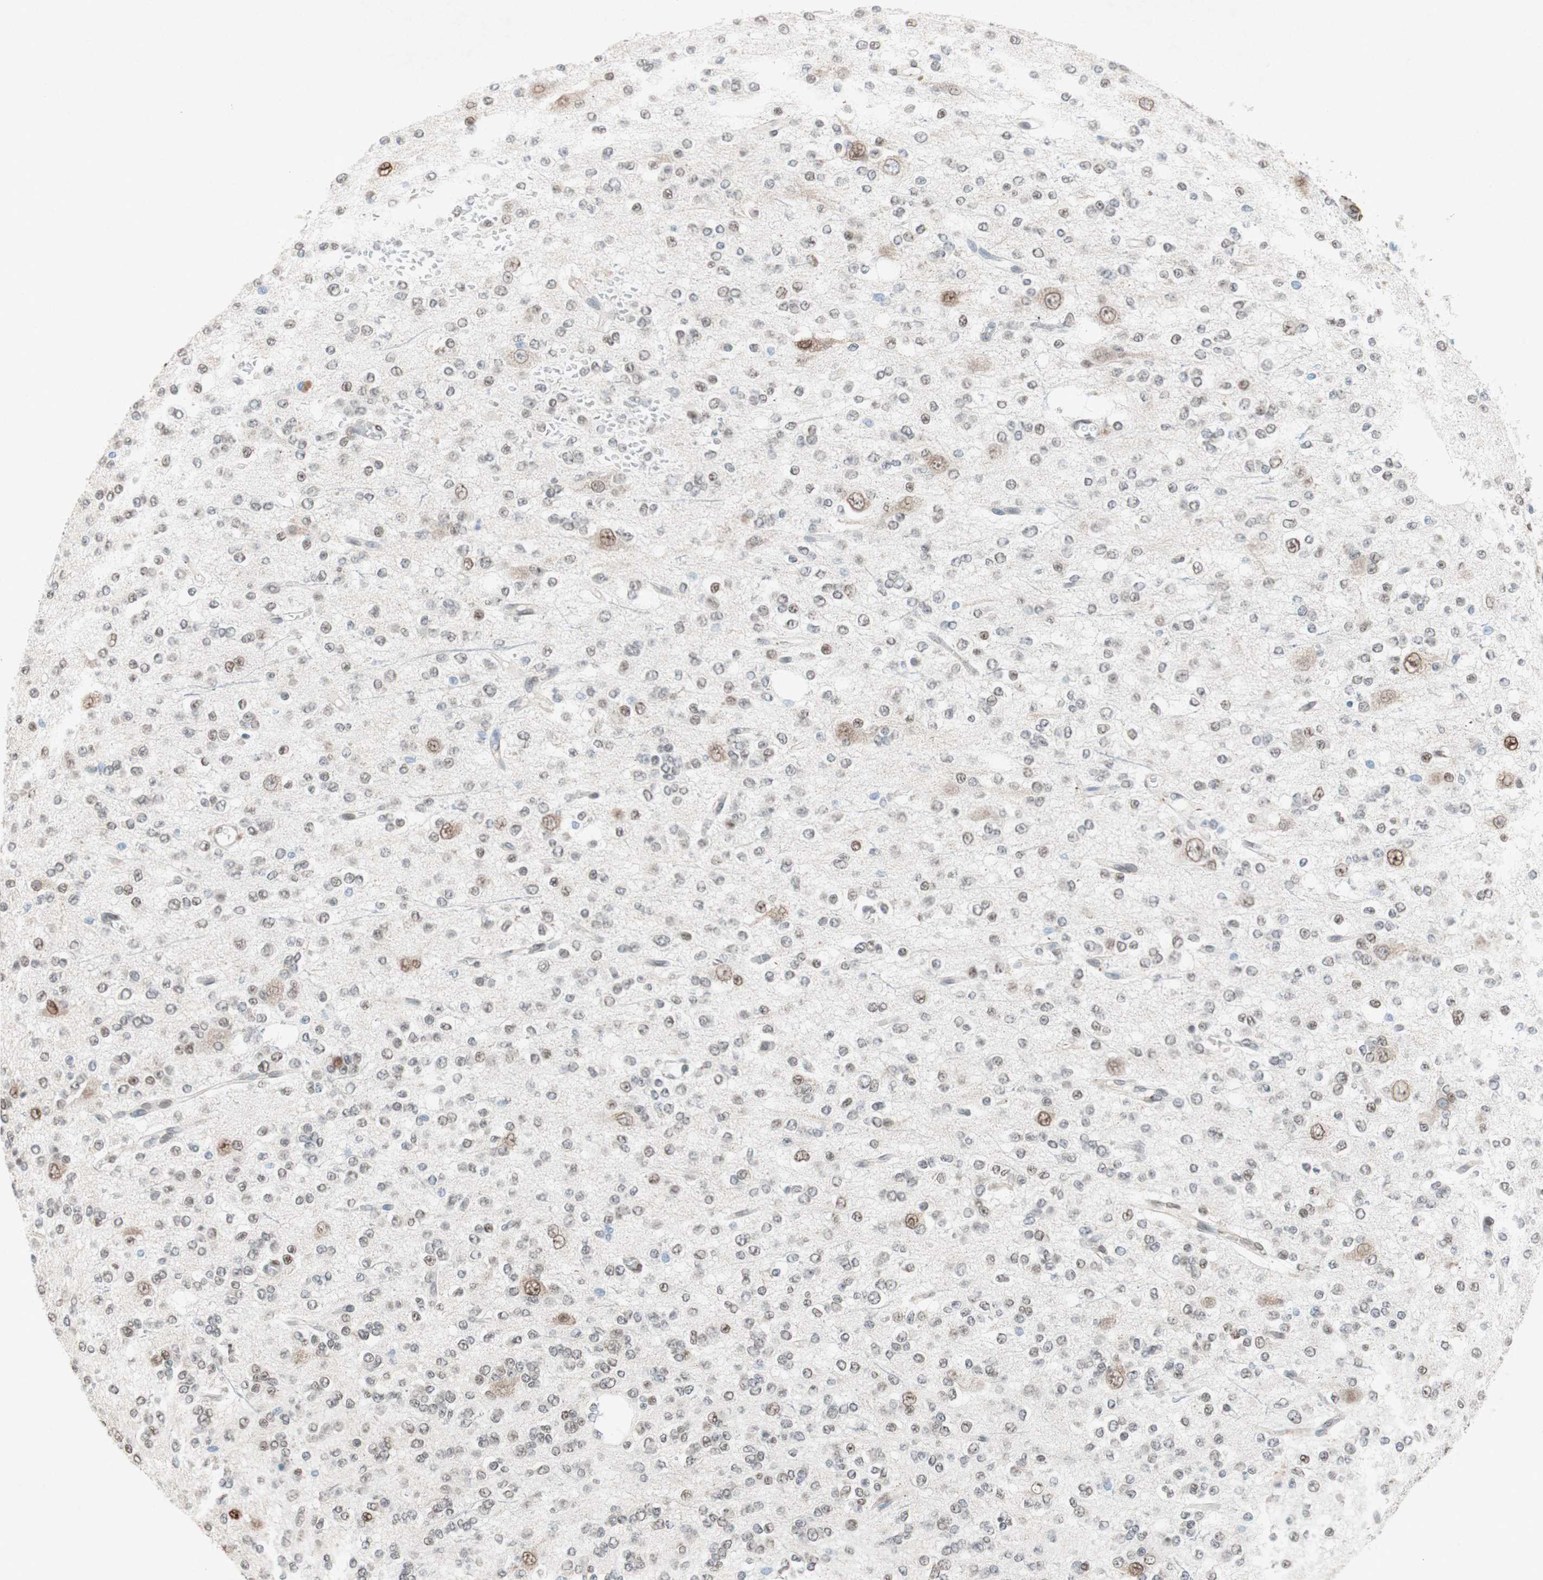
{"staining": {"intensity": "negative", "quantity": "none", "location": "none"}, "tissue": "glioma", "cell_type": "Tumor cells", "image_type": "cancer", "snomed": [{"axis": "morphology", "description": "Glioma, malignant, Low grade"}, {"axis": "topography", "description": "Brain"}], "caption": "Image shows no protein staining in tumor cells of glioma tissue.", "gene": "ARNT2", "patient": {"sex": "male", "age": 38}}